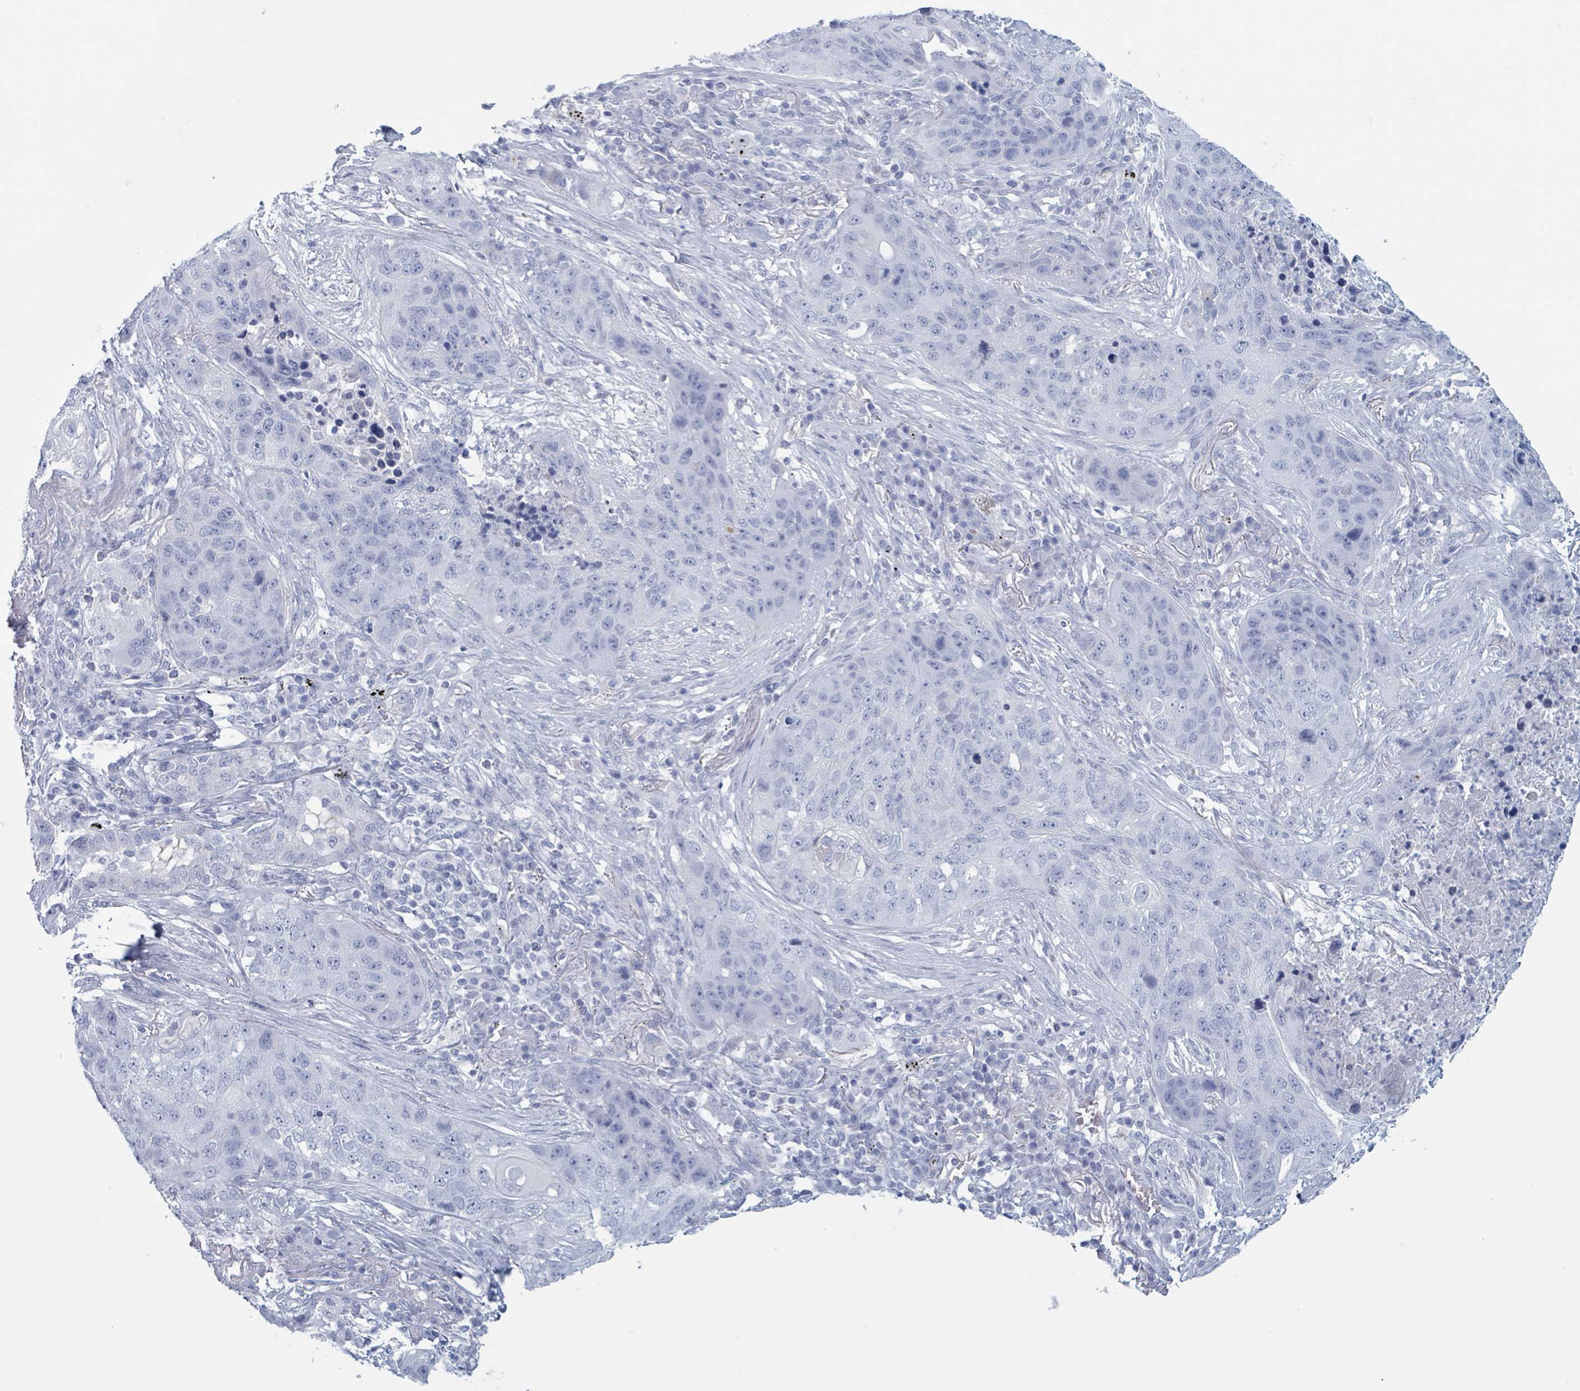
{"staining": {"intensity": "negative", "quantity": "none", "location": "none"}, "tissue": "lung cancer", "cell_type": "Tumor cells", "image_type": "cancer", "snomed": [{"axis": "morphology", "description": "Squamous cell carcinoma, NOS"}, {"axis": "topography", "description": "Lung"}], "caption": "Immunohistochemistry histopathology image of neoplastic tissue: human lung cancer stained with DAB demonstrates no significant protein positivity in tumor cells.", "gene": "KLK4", "patient": {"sex": "female", "age": 63}}